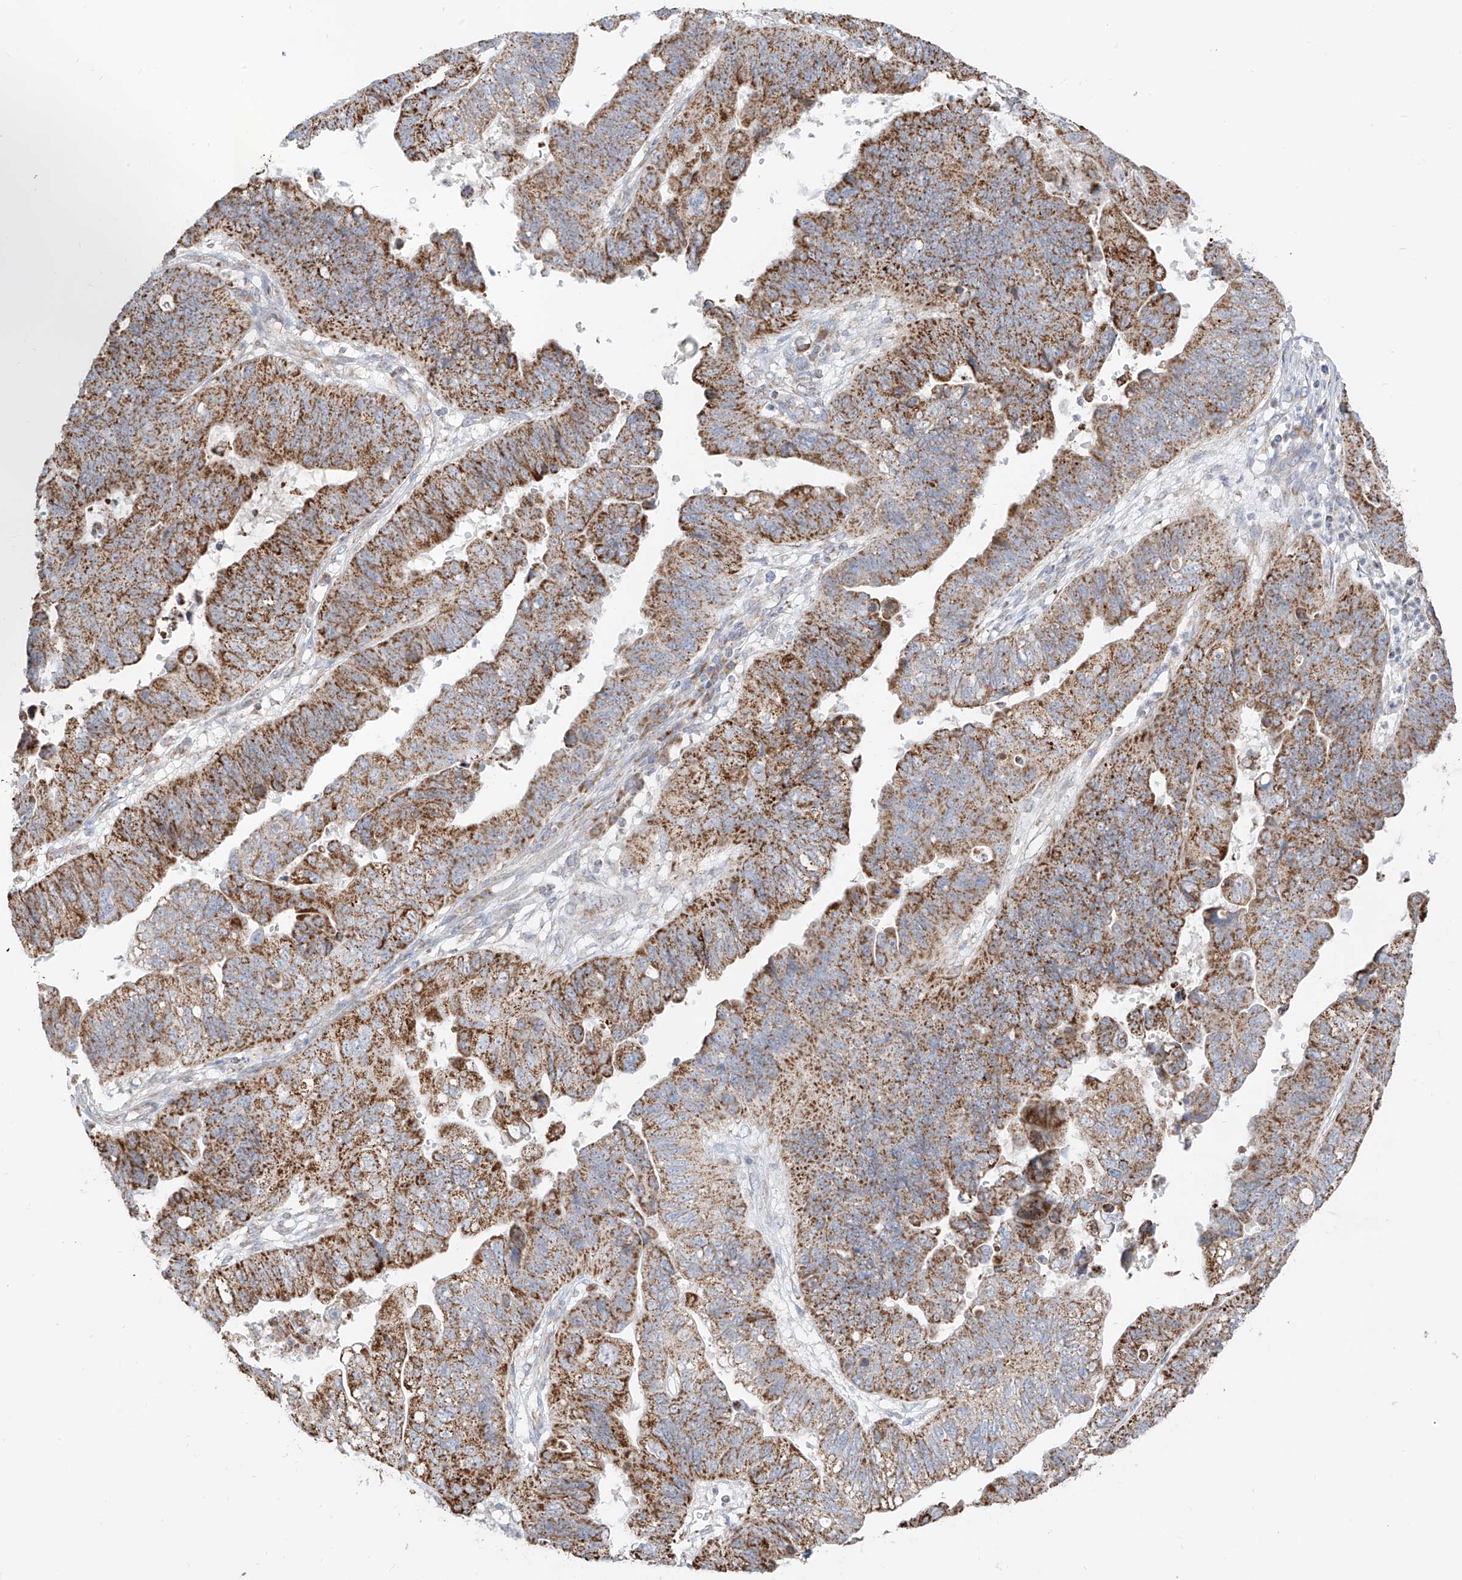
{"staining": {"intensity": "strong", "quantity": ">75%", "location": "cytoplasmic/membranous"}, "tissue": "stomach cancer", "cell_type": "Tumor cells", "image_type": "cancer", "snomed": [{"axis": "morphology", "description": "Adenocarcinoma, NOS"}, {"axis": "topography", "description": "Stomach"}], "caption": "Immunohistochemical staining of human stomach cancer demonstrates high levels of strong cytoplasmic/membranous protein expression in approximately >75% of tumor cells.", "gene": "ETHE1", "patient": {"sex": "male", "age": 59}}